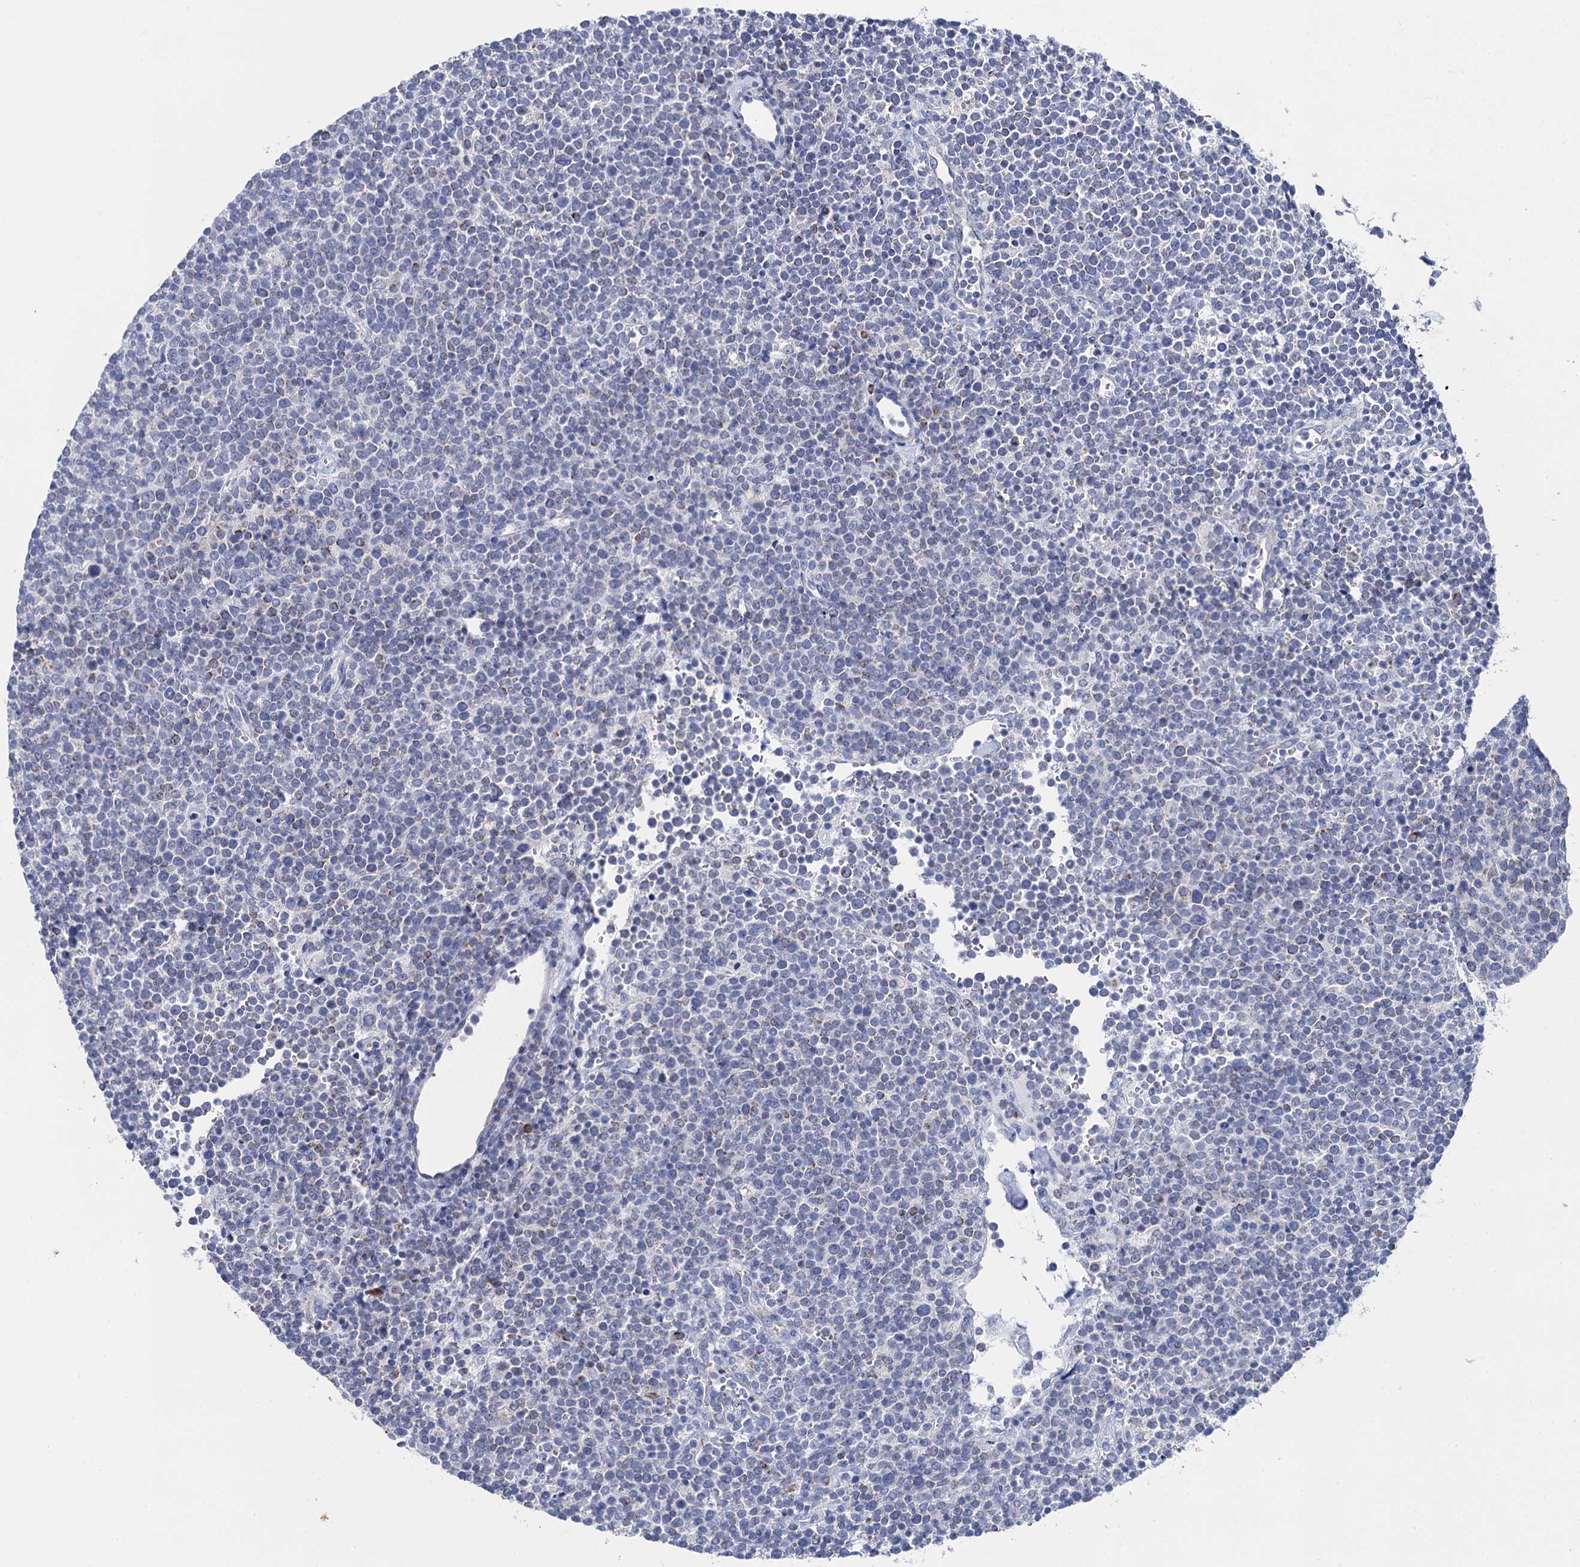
{"staining": {"intensity": "negative", "quantity": "none", "location": "none"}, "tissue": "lymphoma", "cell_type": "Tumor cells", "image_type": "cancer", "snomed": [{"axis": "morphology", "description": "Malignant lymphoma, non-Hodgkin's type, High grade"}, {"axis": "topography", "description": "Lymph node"}], "caption": "High power microscopy photomicrograph of an IHC photomicrograph of high-grade malignant lymphoma, non-Hodgkin's type, revealing no significant expression in tumor cells. (Brightfield microscopy of DAB immunohistochemistry at high magnification).", "gene": "ACADSB", "patient": {"sex": "male", "age": 61}}